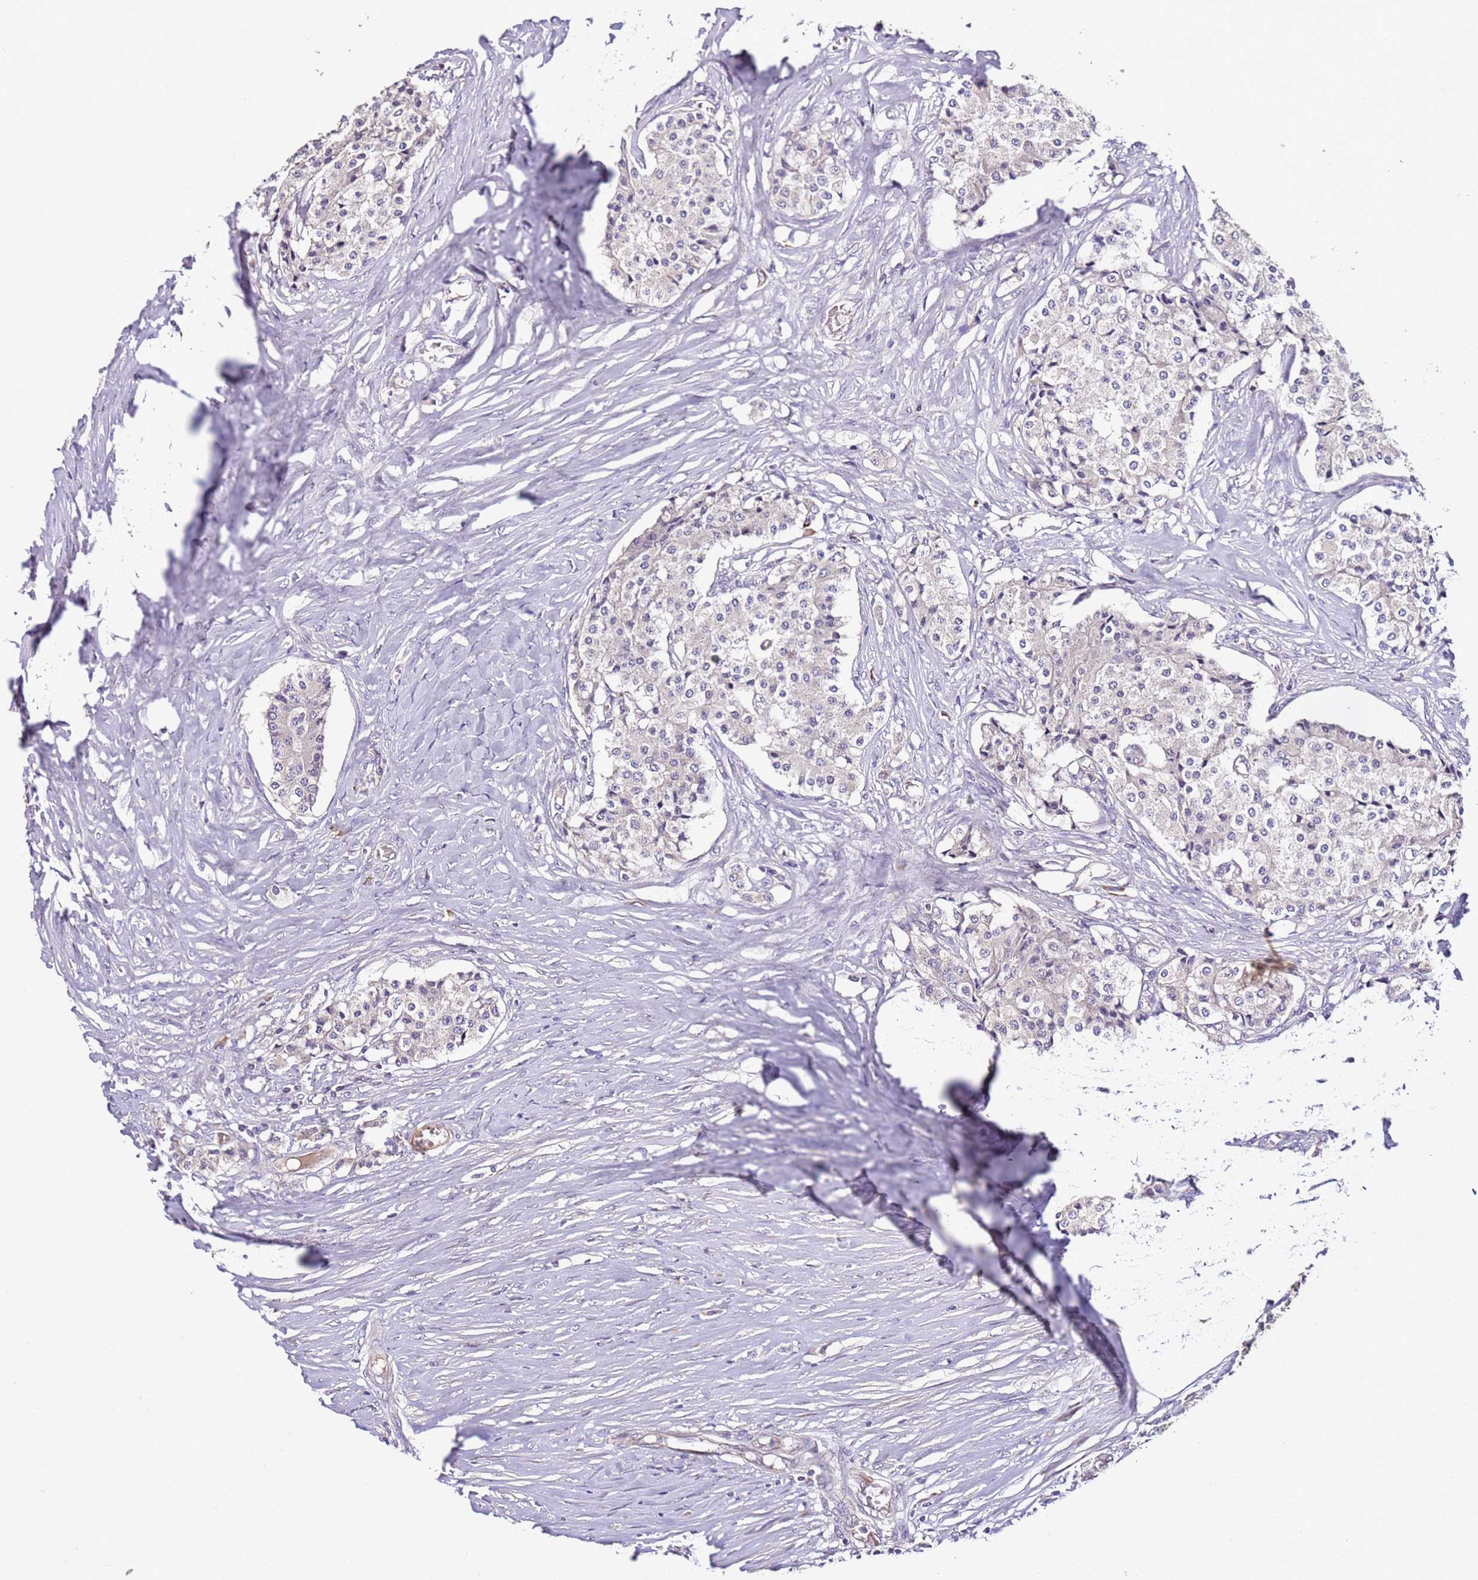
{"staining": {"intensity": "negative", "quantity": "none", "location": "none"}, "tissue": "carcinoid", "cell_type": "Tumor cells", "image_type": "cancer", "snomed": [{"axis": "morphology", "description": "Carcinoid, malignant, NOS"}, {"axis": "topography", "description": "Colon"}], "caption": "Human malignant carcinoid stained for a protein using IHC displays no positivity in tumor cells.", "gene": "OR2B11", "patient": {"sex": "female", "age": 52}}